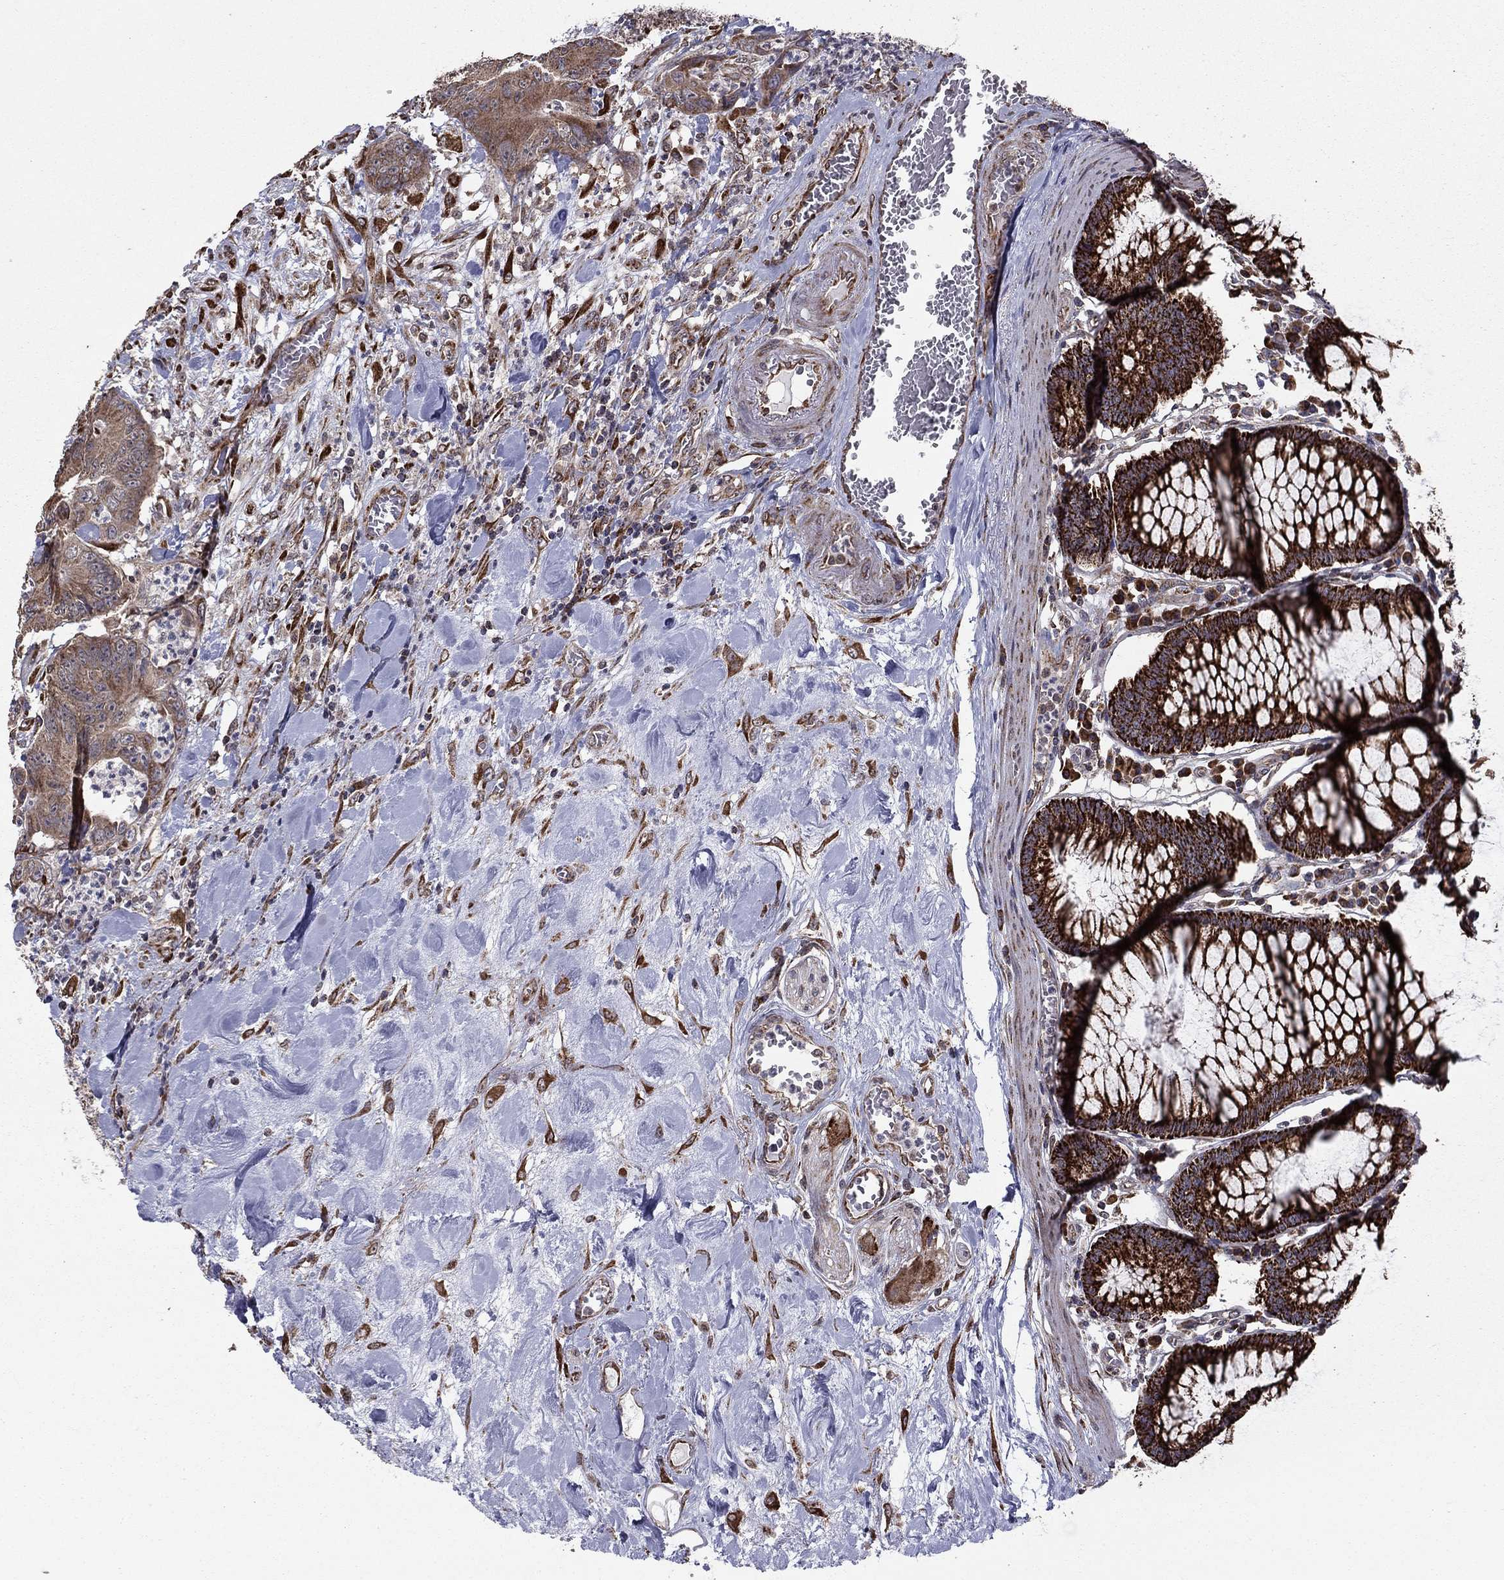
{"staining": {"intensity": "moderate", "quantity": "25%-75%", "location": "cytoplasmic/membranous"}, "tissue": "colorectal cancer", "cell_type": "Tumor cells", "image_type": "cancer", "snomed": [{"axis": "morphology", "description": "Adenocarcinoma, NOS"}, {"axis": "topography", "description": "Colon"}], "caption": "The histopathology image shows immunohistochemical staining of colorectal cancer. There is moderate cytoplasmic/membranous expression is present in approximately 25%-75% of tumor cells.", "gene": "NKIRAS1", "patient": {"sex": "male", "age": 84}}